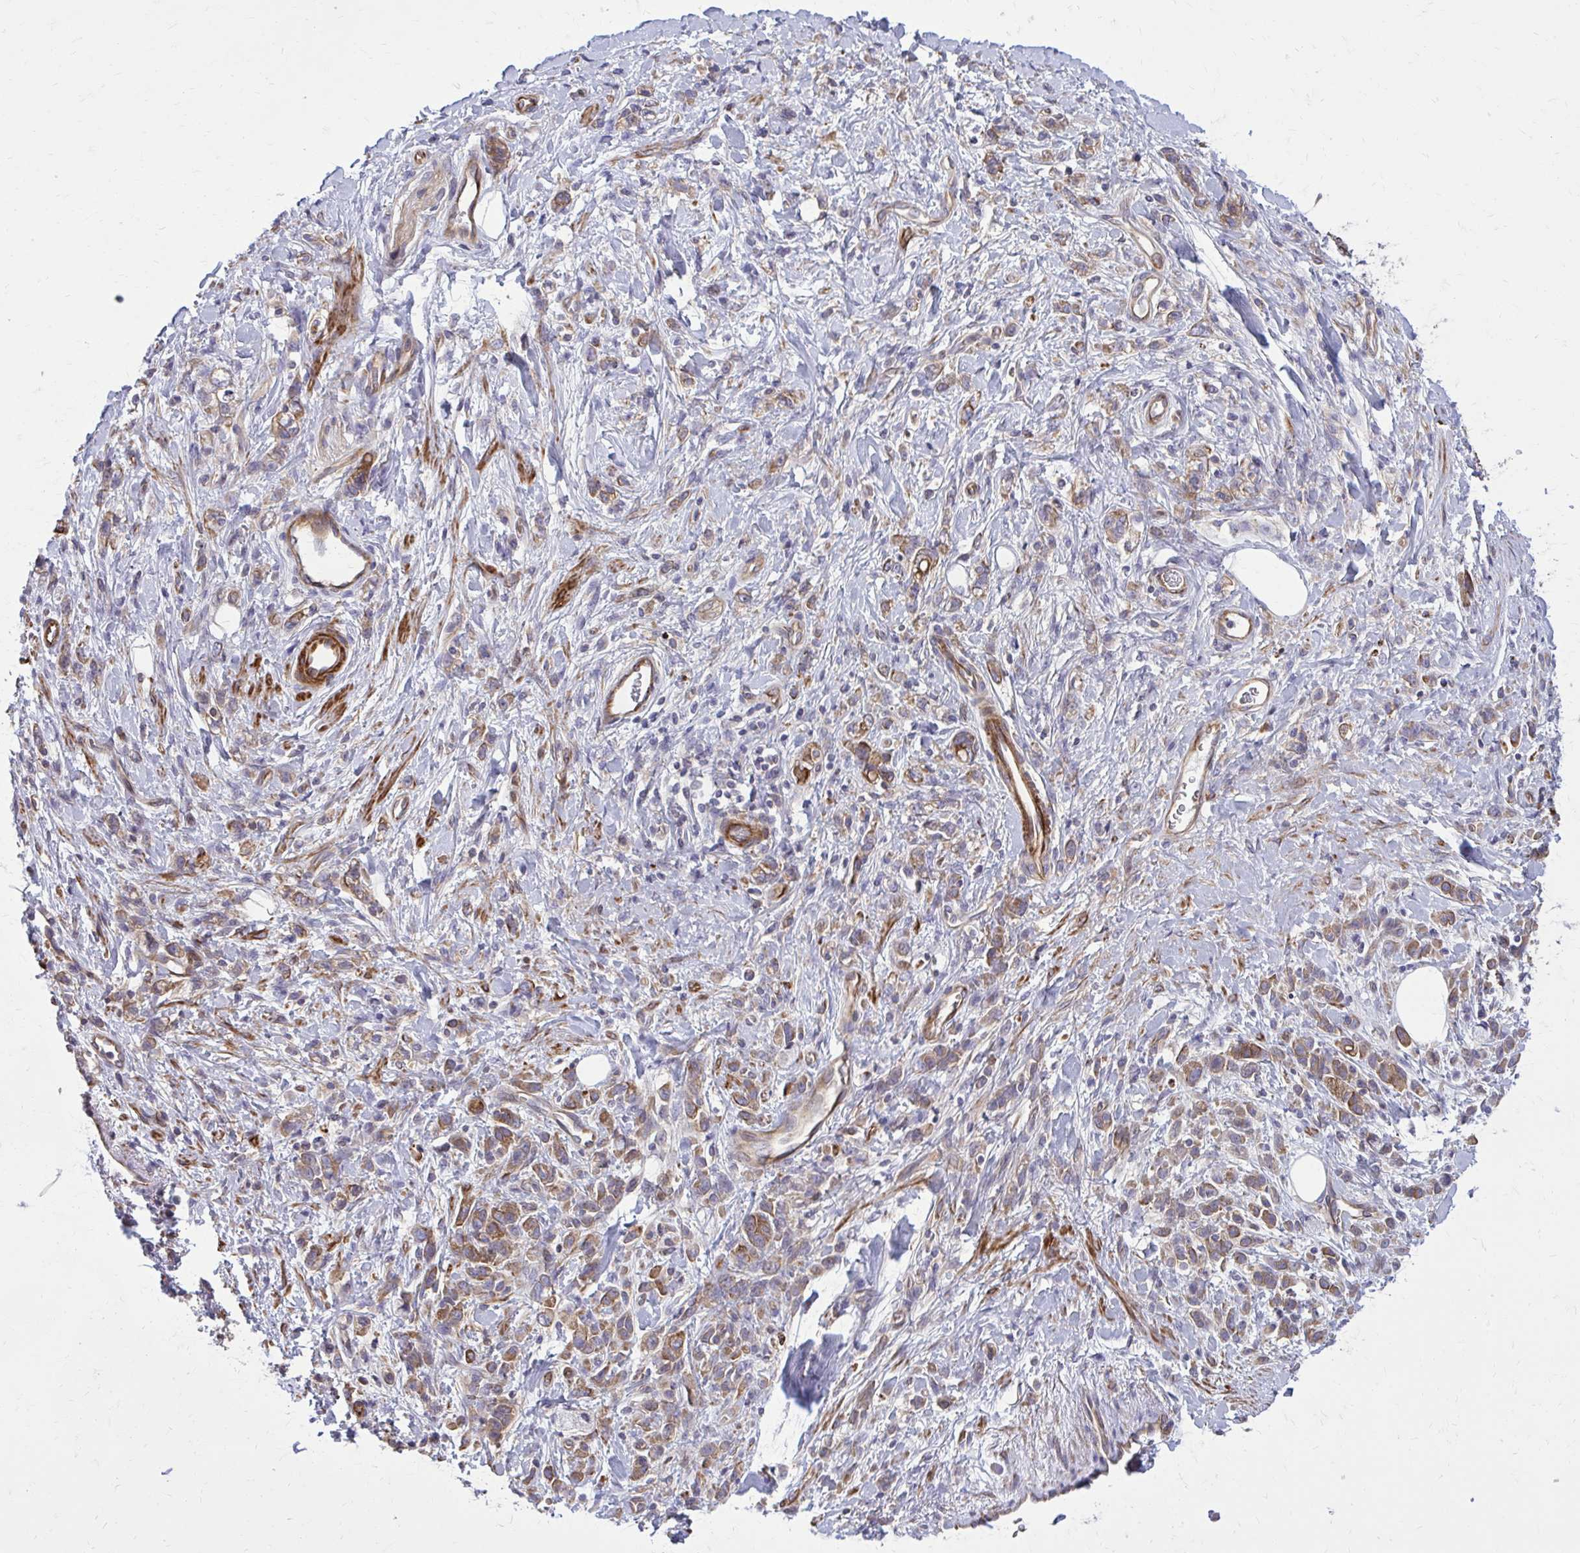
{"staining": {"intensity": "moderate", "quantity": "25%-75%", "location": "cytoplasmic/membranous"}, "tissue": "stomach cancer", "cell_type": "Tumor cells", "image_type": "cancer", "snomed": [{"axis": "morphology", "description": "Adenocarcinoma, NOS"}, {"axis": "topography", "description": "Stomach"}], "caption": "Human stomach cancer stained with a protein marker displays moderate staining in tumor cells.", "gene": "FAP", "patient": {"sex": "male", "age": 77}}